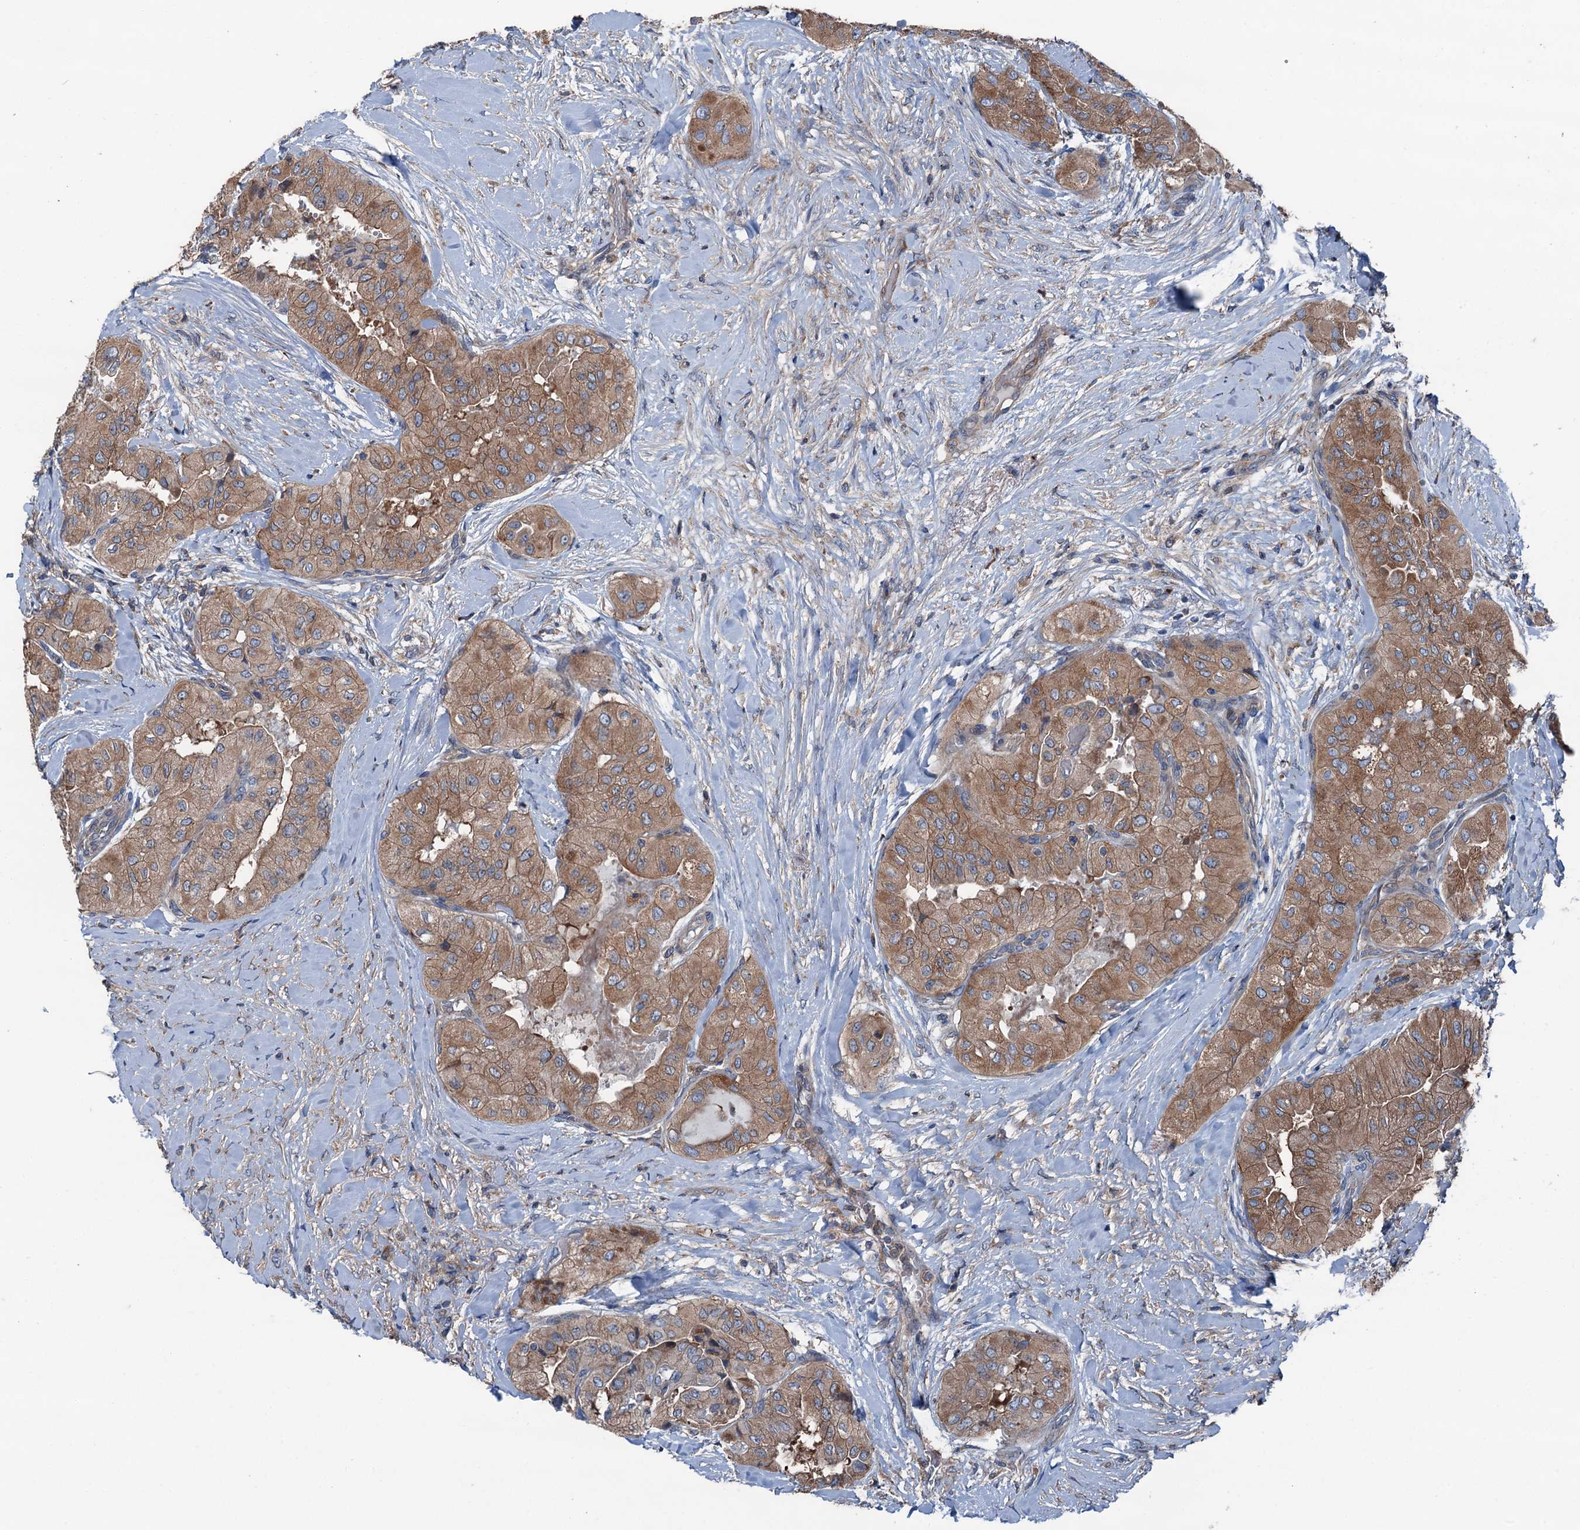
{"staining": {"intensity": "moderate", "quantity": ">75%", "location": "cytoplasmic/membranous"}, "tissue": "thyroid cancer", "cell_type": "Tumor cells", "image_type": "cancer", "snomed": [{"axis": "morphology", "description": "Papillary adenocarcinoma, NOS"}, {"axis": "topography", "description": "Thyroid gland"}], "caption": "This histopathology image displays thyroid papillary adenocarcinoma stained with IHC to label a protein in brown. The cytoplasmic/membranous of tumor cells show moderate positivity for the protein. Nuclei are counter-stained blue.", "gene": "RUFY1", "patient": {"sex": "female", "age": 59}}